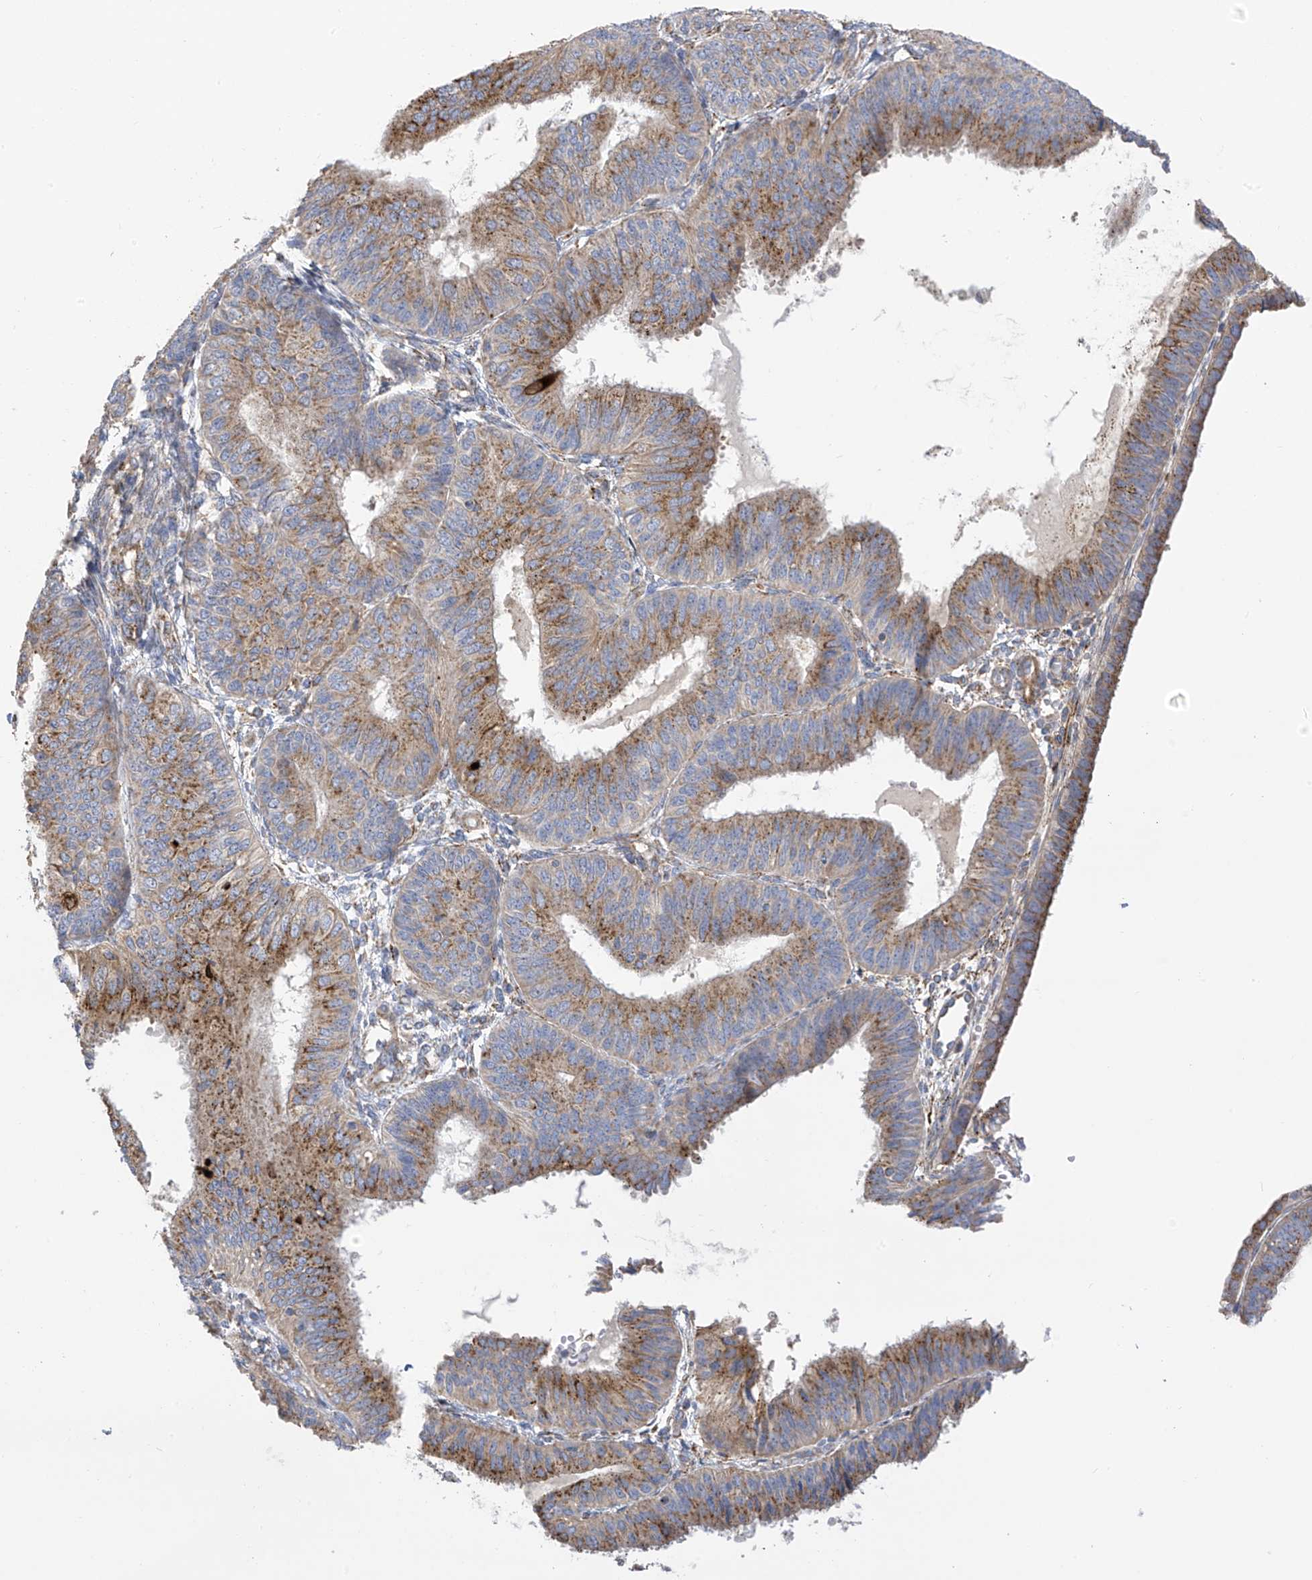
{"staining": {"intensity": "moderate", "quantity": ">75%", "location": "cytoplasmic/membranous"}, "tissue": "endometrial cancer", "cell_type": "Tumor cells", "image_type": "cancer", "snomed": [{"axis": "morphology", "description": "Adenocarcinoma, NOS"}, {"axis": "topography", "description": "Endometrium"}], "caption": "A micrograph of endometrial cancer stained for a protein reveals moderate cytoplasmic/membranous brown staining in tumor cells.", "gene": "ITM2B", "patient": {"sex": "female", "age": 58}}